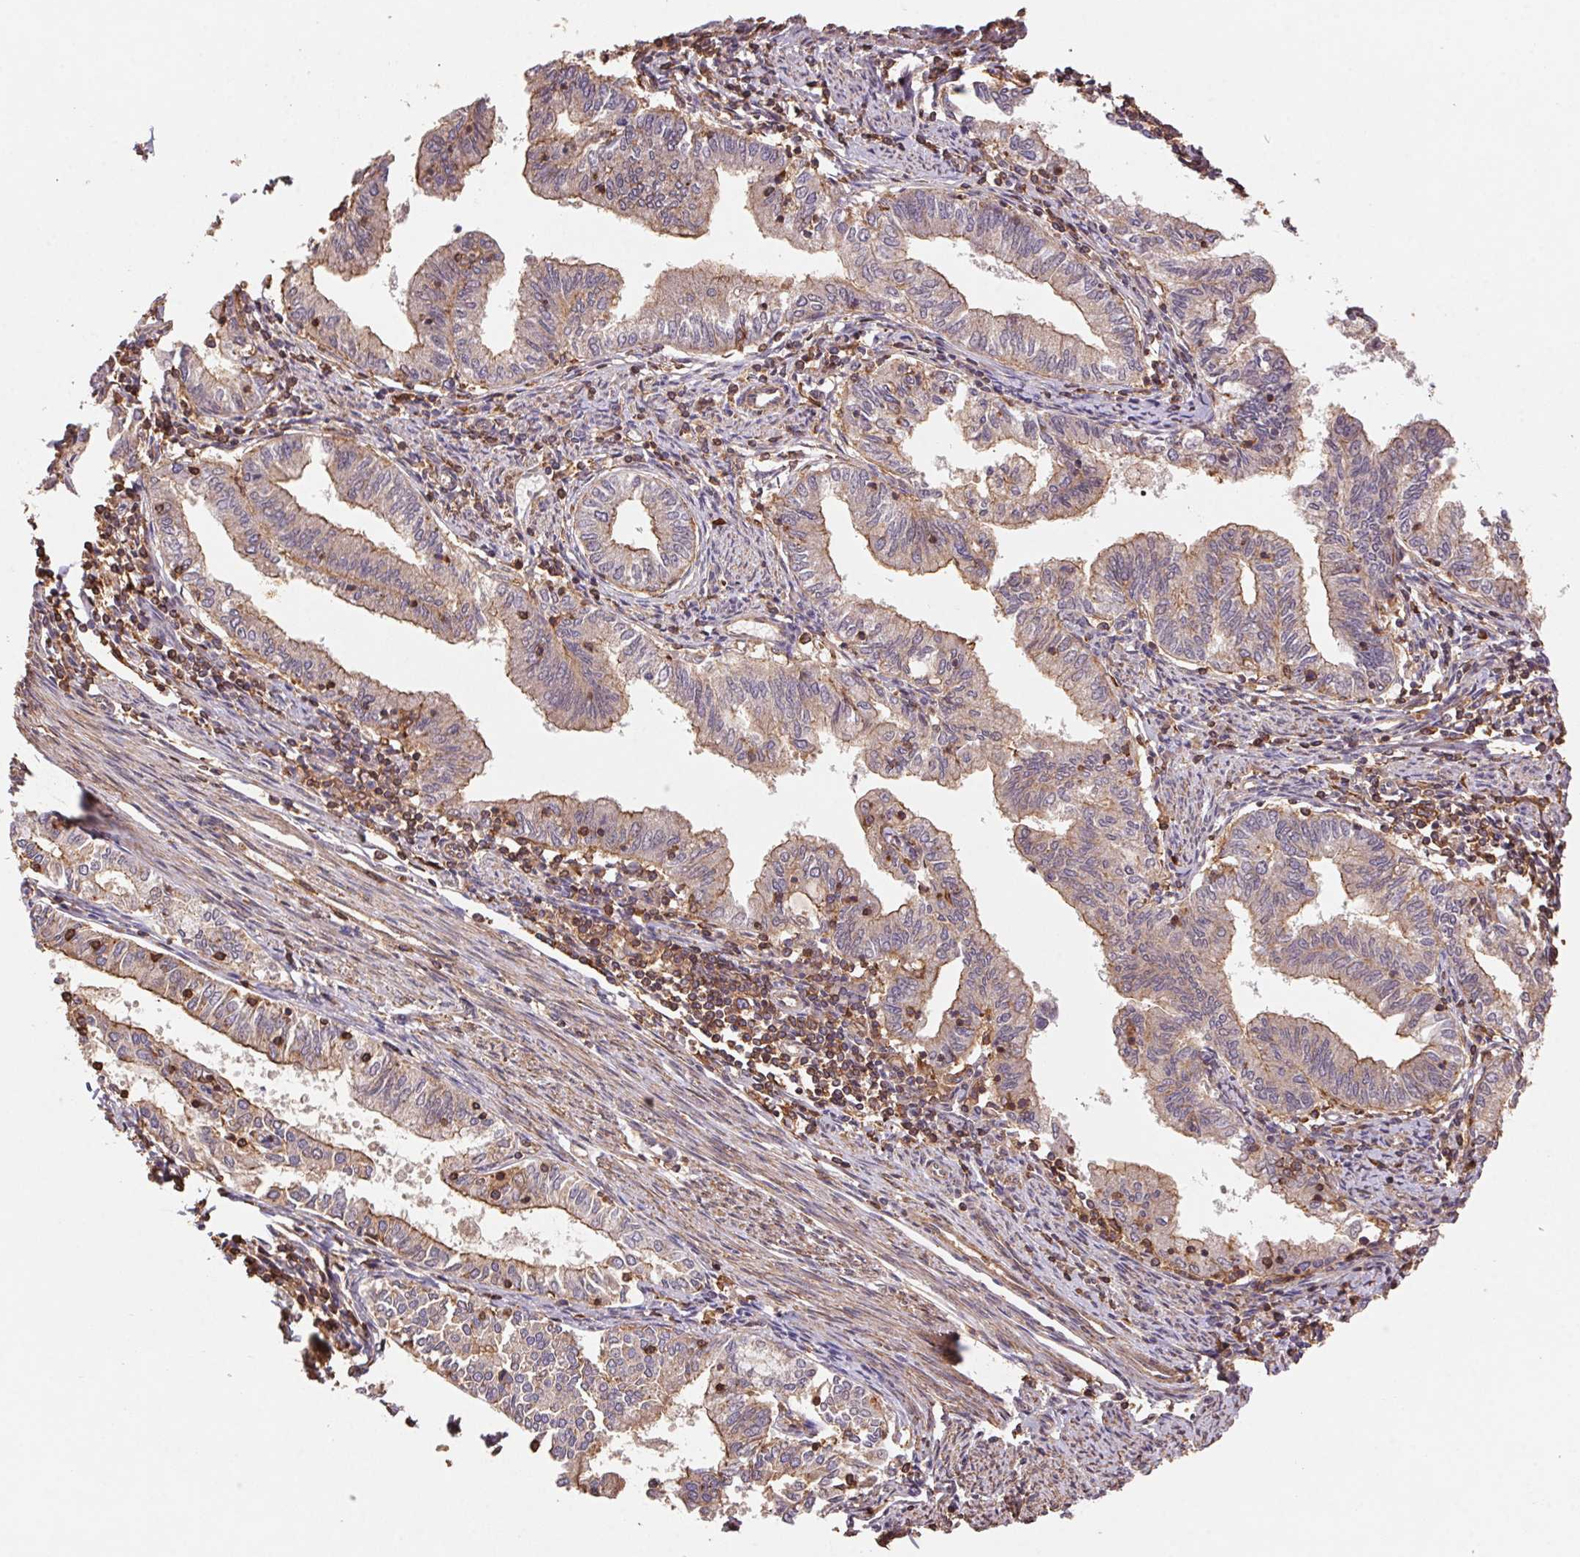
{"staining": {"intensity": "moderate", "quantity": "25%-75%", "location": "cytoplasmic/membranous"}, "tissue": "endometrial cancer", "cell_type": "Tumor cells", "image_type": "cancer", "snomed": [{"axis": "morphology", "description": "Adenocarcinoma, NOS"}, {"axis": "topography", "description": "Endometrium"}], "caption": "Human endometrial cancer stained with a protein marker reveals moderate staining in tumor cells.", "gene": "ATG10", "patient": {"sex": "female", "age": 79}}